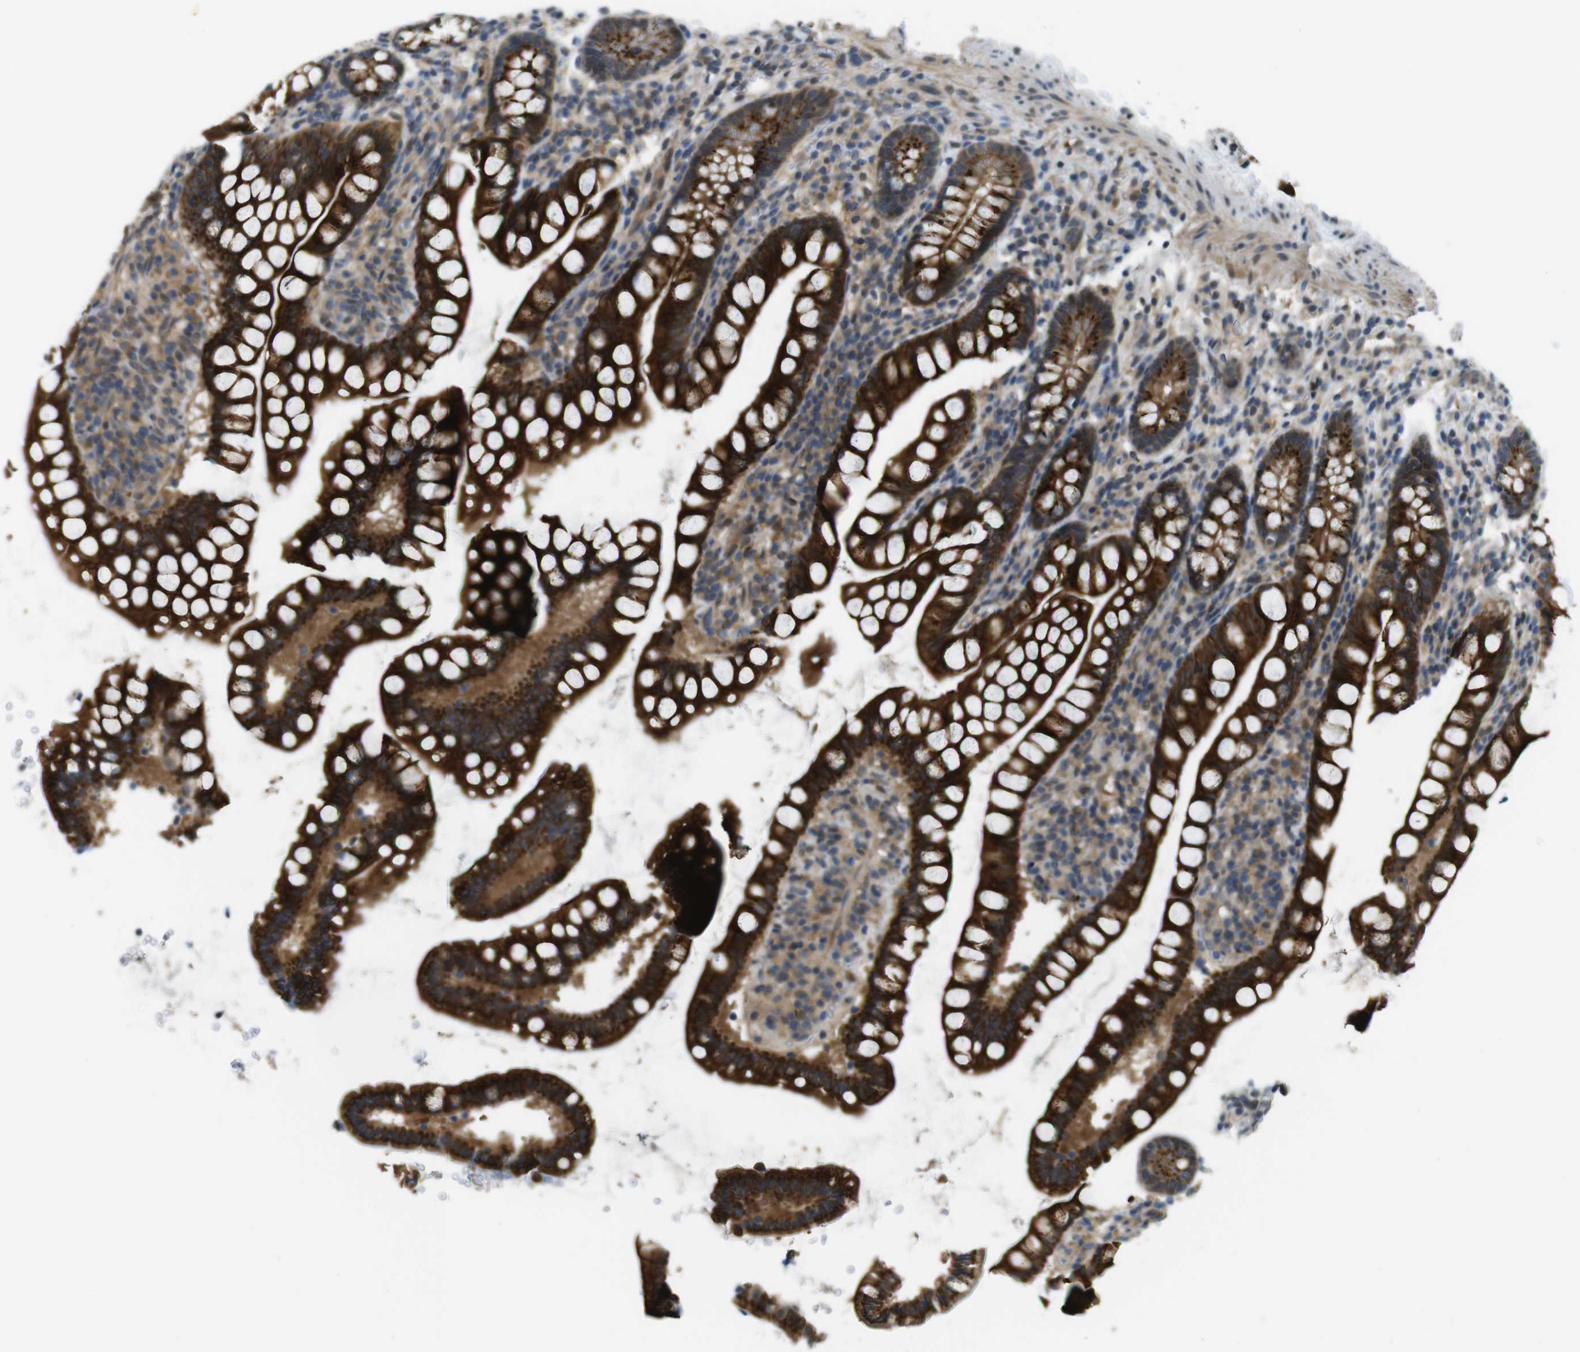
{"staining": {"intensity": "strong", "quantity": ">75%", "location": "cytoplasmic/membranous"}, "tissue": "small intestine", "cell_type": "Glandular cells", "image_type": "normal", "snomed": [{"axis": "morphology", "description": "Normal tissue, NOS"}, {"axis": "topography", "description": "Small intestine"}], "caption": "High-magnification brightfield microscopy of normal small intestine stained with DAB (brown) and counterstained with hematoxylin (blue). glandular cells exhibit strong cytoplasmic/membranous expression is appreciated in approximately>75% of cells.", "gene": "ZDHHC3", "patient": {"sex": "female", "age": 84}}